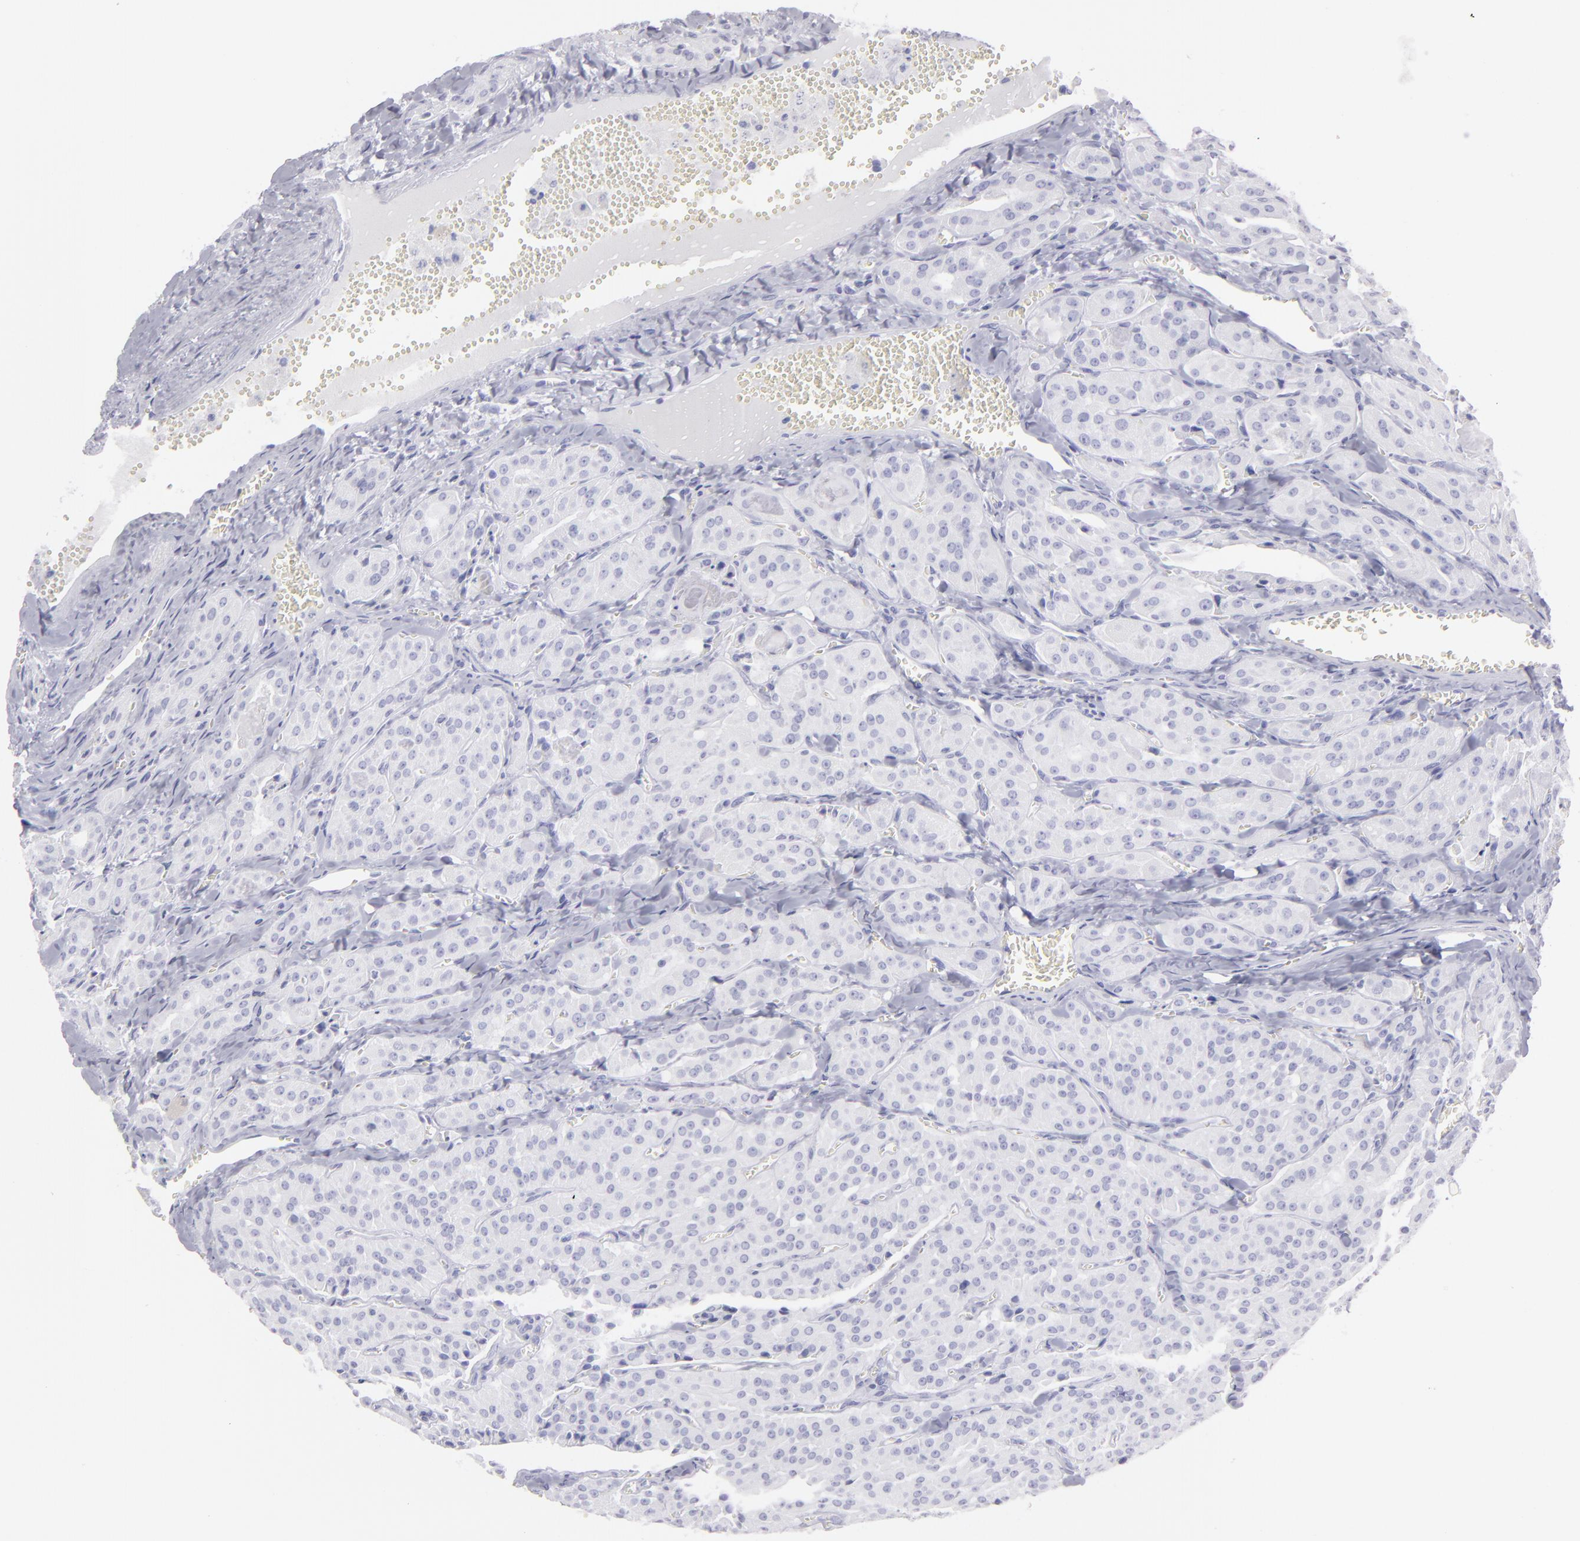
{"staining": {"intensity": "negative", "quantity": "none", "location": "none"}, "tissue": "thyroid cancer", "cell_type": "Tumor cells", "image_type": "cancer", "snomed": [{"axis": "morphology", "description": "Carcinoma, NOS"}, {"axis": "topography", "description": "Thyroid gland"}], "caption": "IHC photomicrograph of human thyroid cancer stained for a protein (brown), which demonstrates no expression in tumor cells. (DAB immunohistochemistry visualized using brightfield microscopy, high magnification).", "gene": "FLG", "patient": {"sex": "male", "age": 76}}